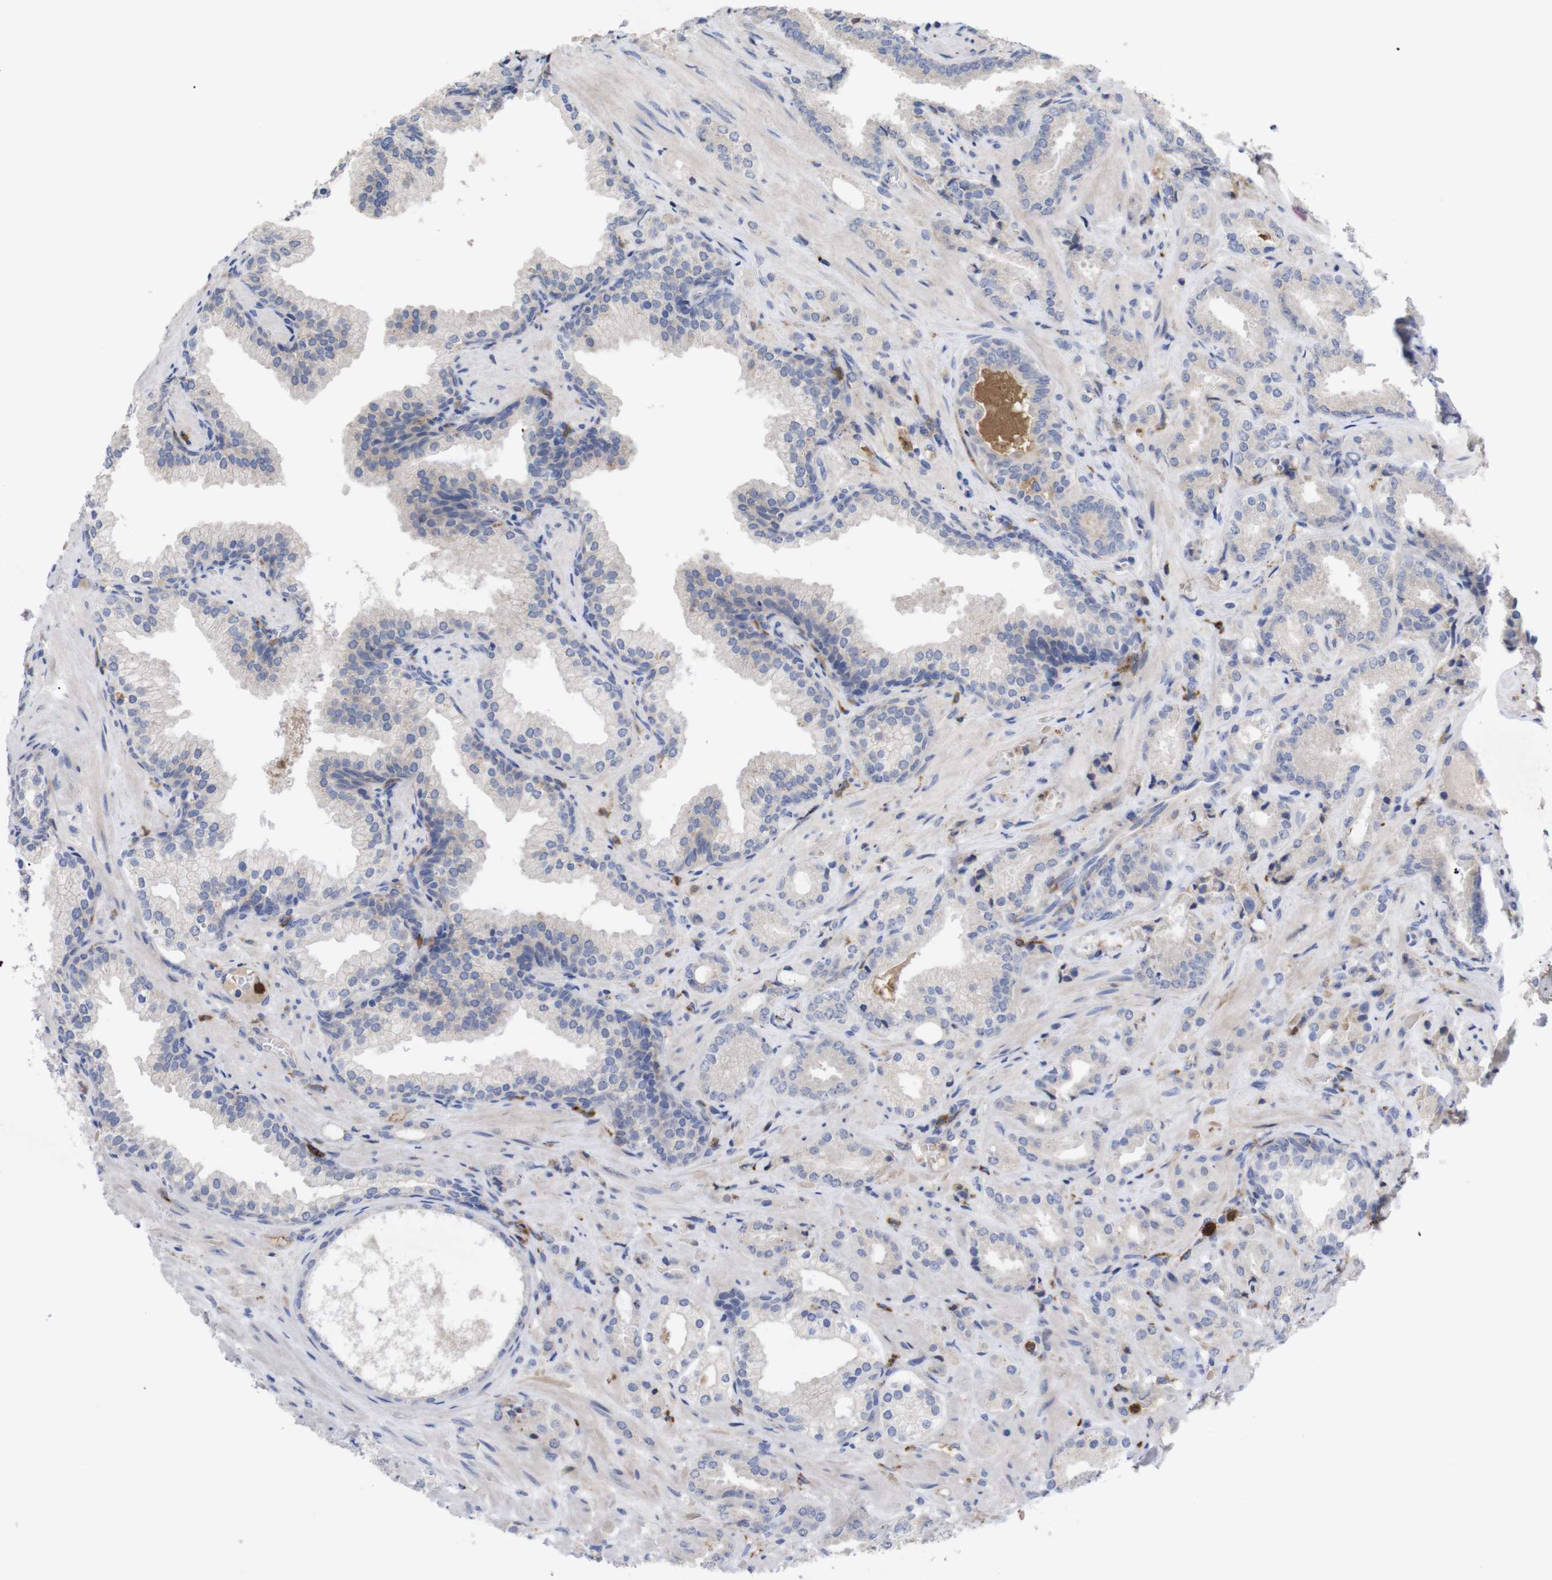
{"staining": {"intensity": "negative", "quantity": "none", "location": "none"}, "tissue": "prostate cancer", "cell_type": "Tumor cells", "image_type": "cancer", "snomed": [{"axis": "morphology", "description": "Adenocarcinoma, High grade"}, {"axis": "topography", "description": "Prostate"}], "caption": "Photomicrograph shows no protein expression in tumor cells of adenocarcinoma (high-grade) (prostate) tissue.", "gene": "C5AR1", "patient": {"sex": "male", "age": 64}}